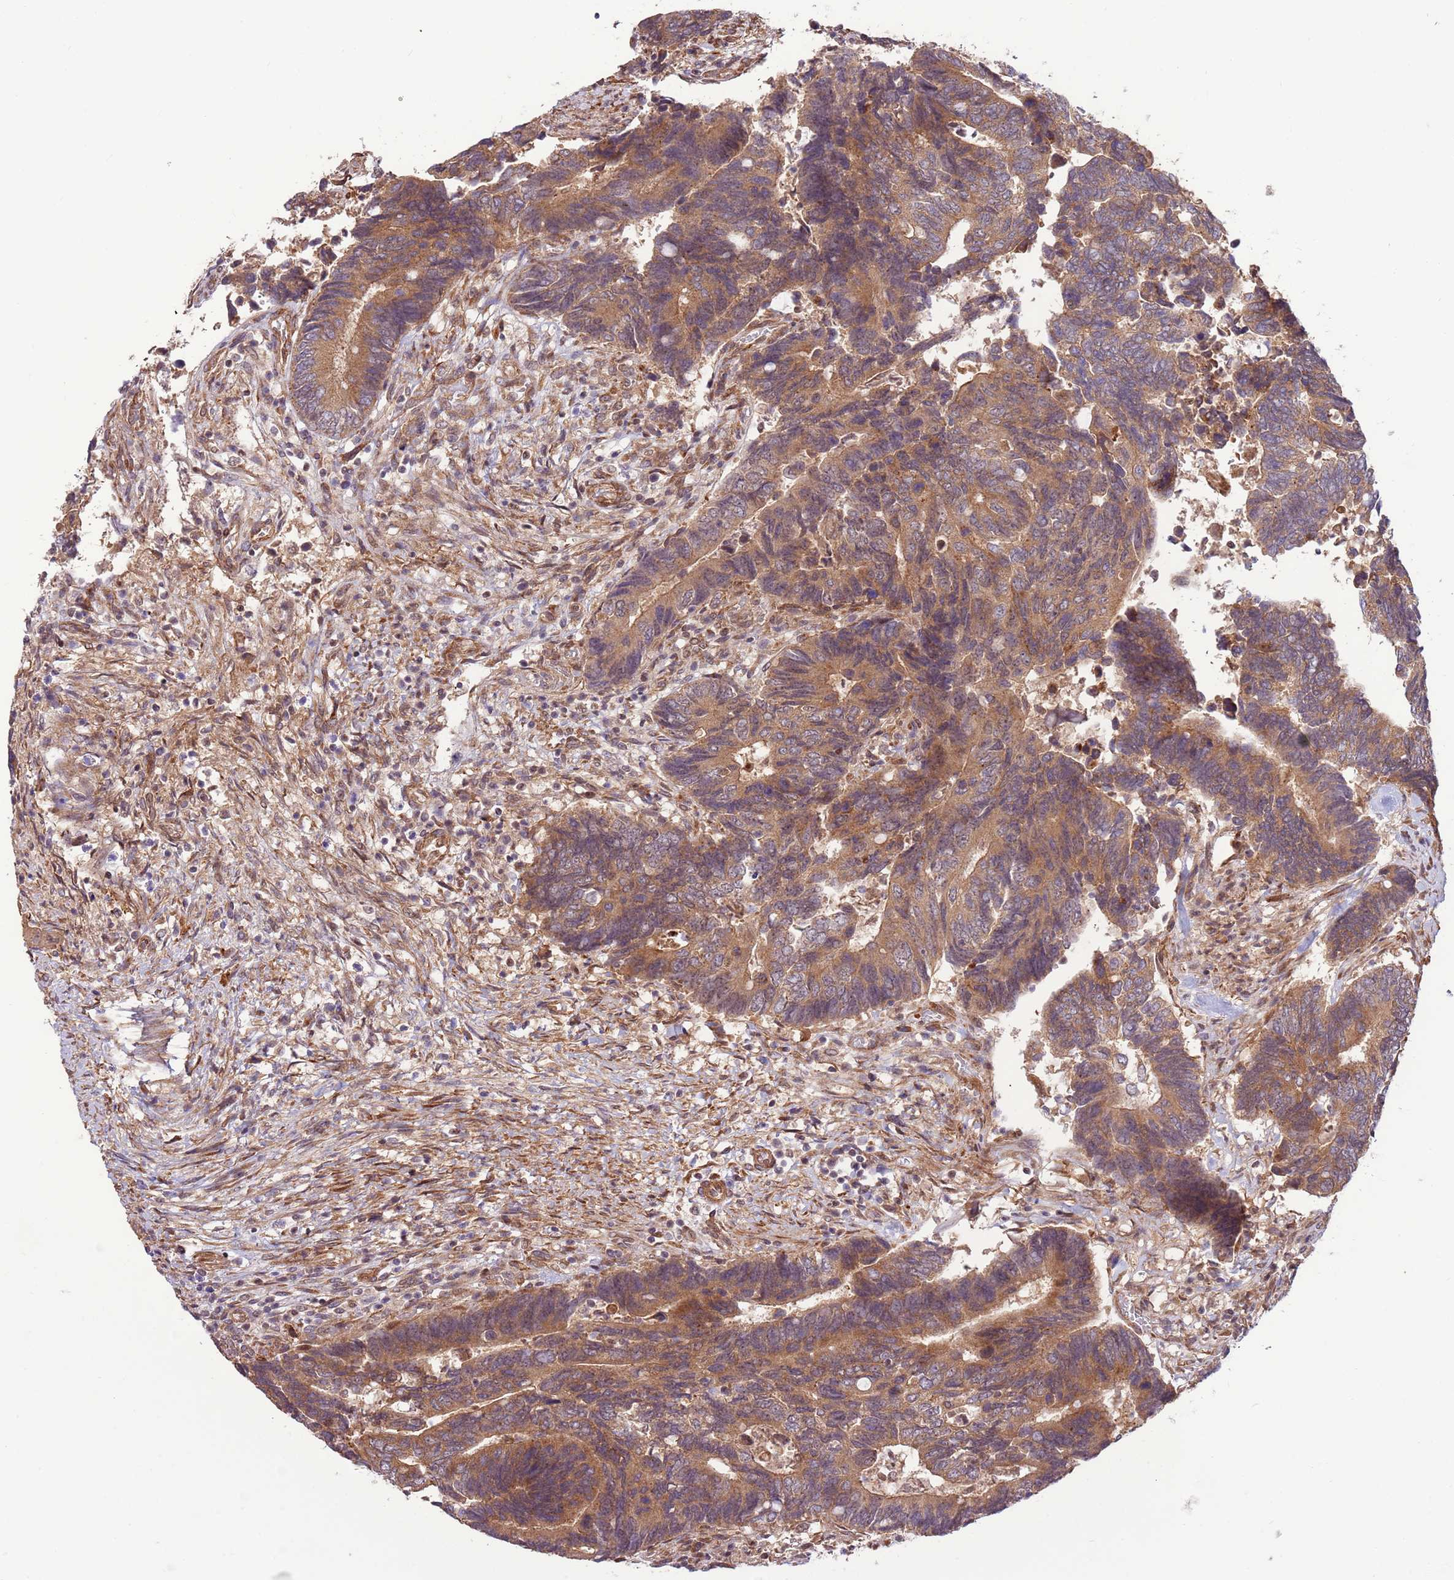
{"staining": {"intensity": "moderate", "quantity": ">75%", "location": "cytoplasmic/membranous"}, "tissue": "colorectal cancer", "cell_type": "Tumor cells", "image_type": "cancer", "snomed": [{"axis": "morphology", "description": "Adenocarcinoma, NOS"}, {"axis": "topography", "description": "Colon"}], "caption": "High-power microscopy captured an immunohistochemistry image of adenocarcinoma (colorectal), revealing moderate cytoplasmic/membranous expression in about >75% of tumor cells. (DAB = brown stain, brightfield microscopy at high magnification).", "gene": "DCAF4", "patient": {"sex": "male", "age": 87}}